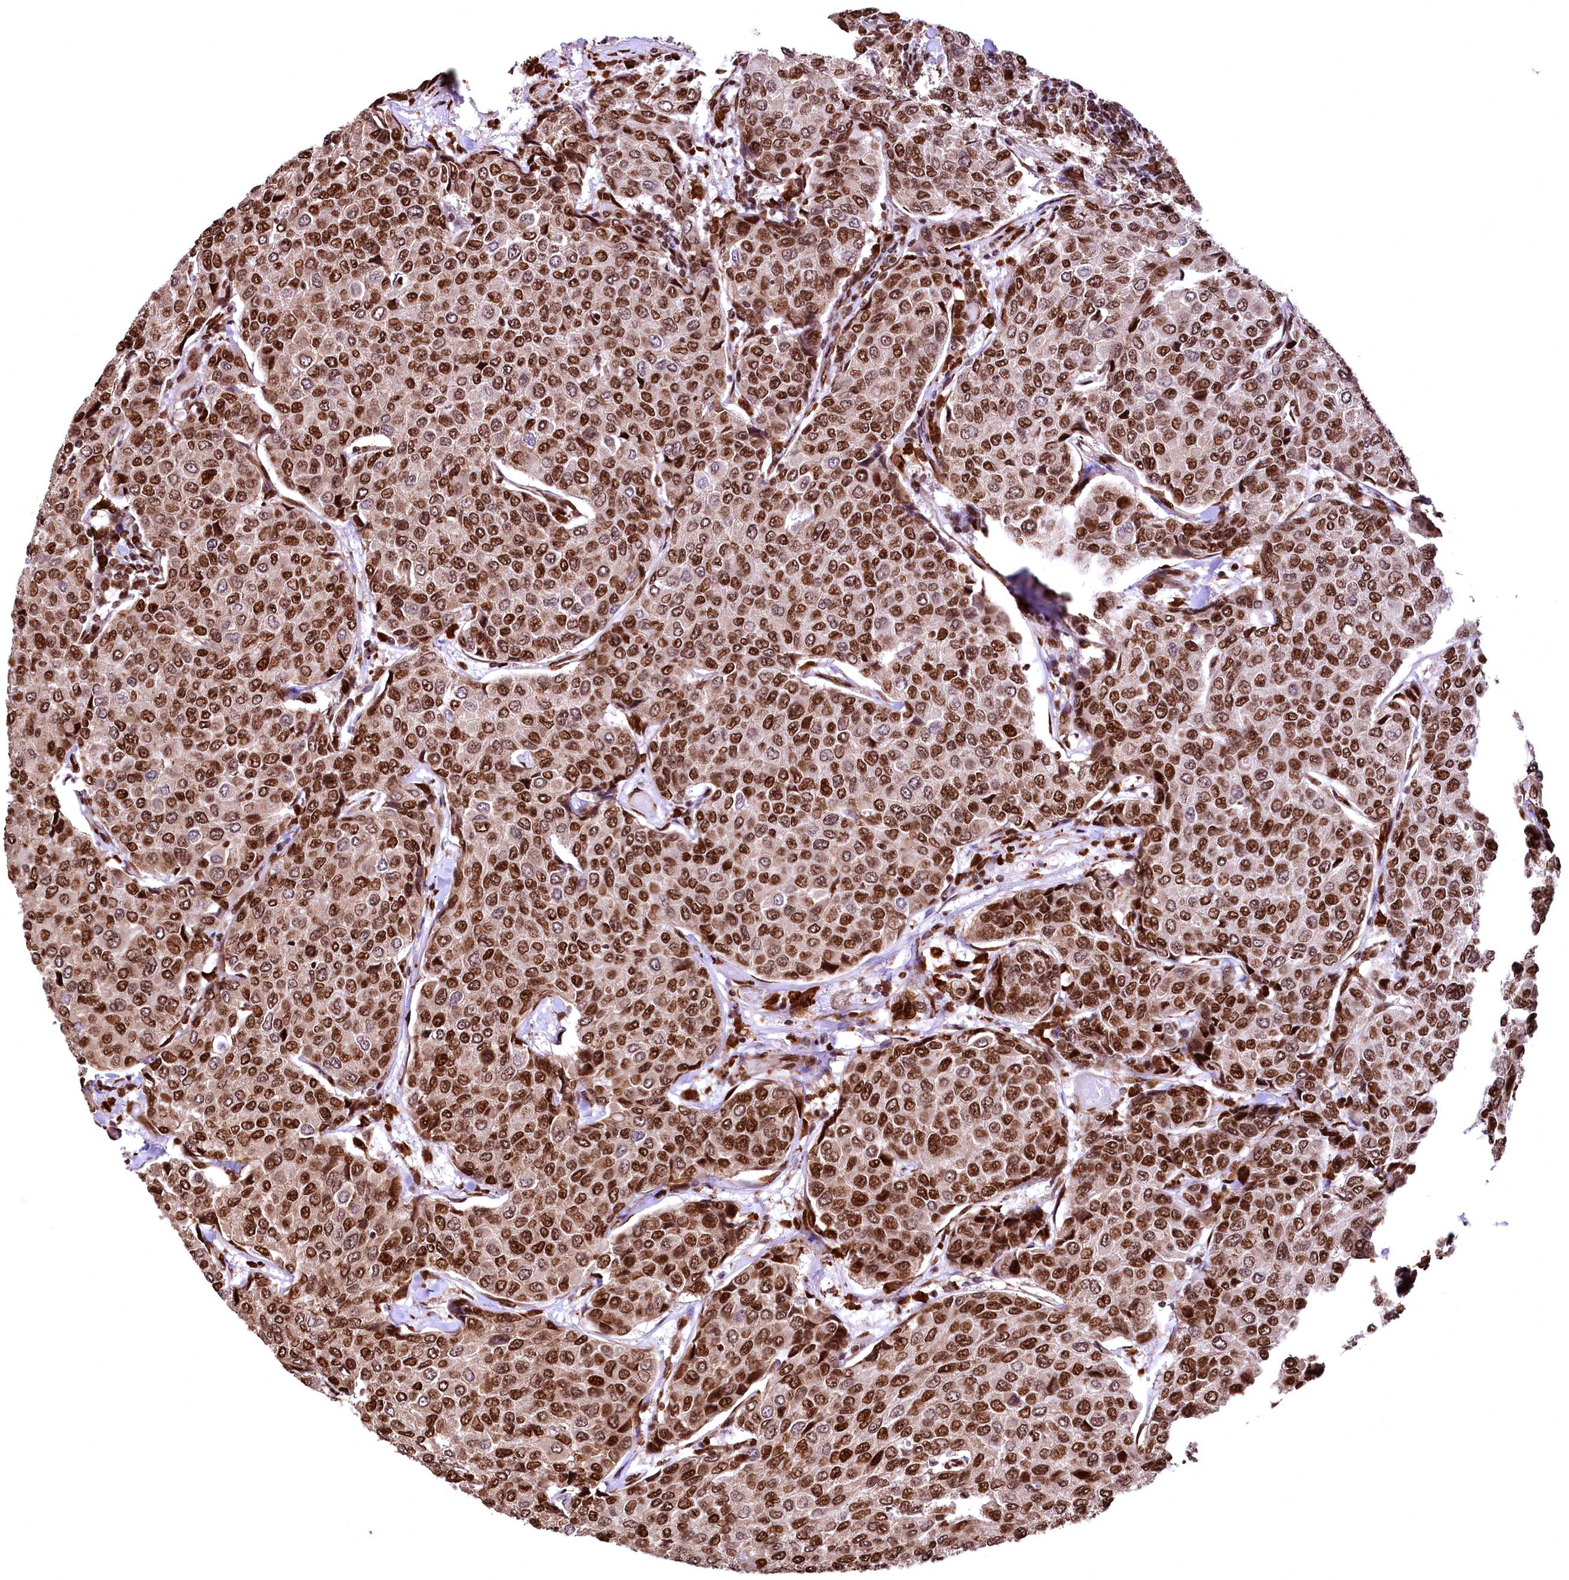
{"staining": {"intensity": "strong", "quantity": ">75%", "location": "nuclear"}, "tissue": "breast cancer", "cell_type": "Tumor cells", "image_type": "cancer", "snomed": [{"axis": "morphology", "description": "Duct carcinoma"}, {"axis": "topography", "description": "Breast"}], "caption": "Approximately >75% of tumor cells in human breast cancer show strong nuclear protein staining as visualized by brown immunohistochemical staining.", "gene": "PDS5B", "patient": {"sex": "female", "age": 55}}